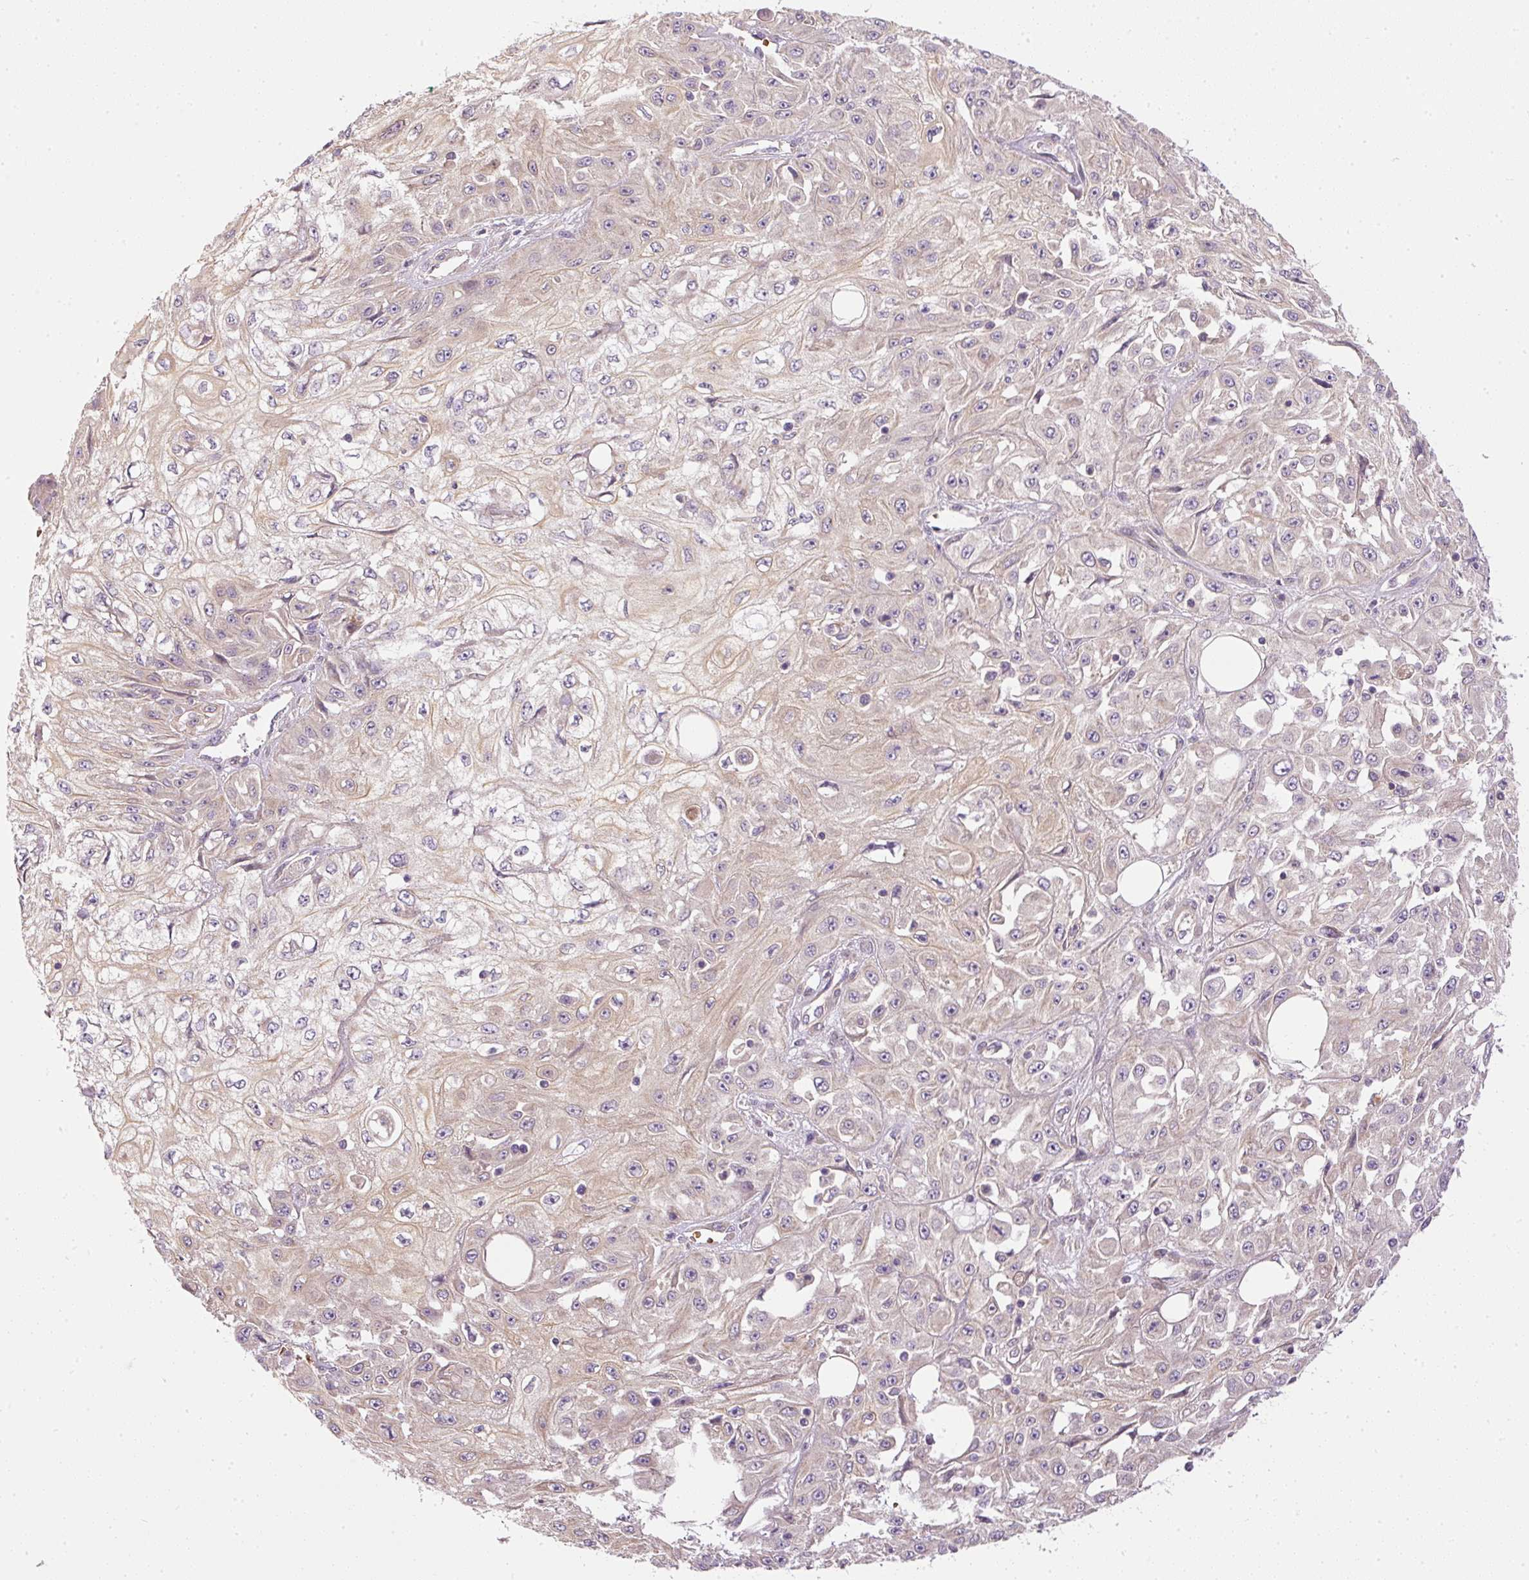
{"staining": {"intensity": "weak", "quantity": "<25%", "location": "cytoplasmic/membranous"}, "tissue": "skin cancer", "cell_type": "Tumor cells", "image_type": "cancer", "snomed": [{"axis": "morphology", "description": "Squamous cell carcinoma, NOS"}, {"axis": "morphology", "description": "Squamous cell carcinoma, metastatic, NOS"}, {"axis": "topography", "description": "Skin"}, {"axis": "topography", "description": "Lymph node"}], "caption": "This is an immunohistochemistry (IHC) photomicrograph of human metastatic squamous cell carcinoma (skin). There is no staining in tumor cells.", "gene": "TBC1D2B", "patient": {"sex": "male", "age": 75}}